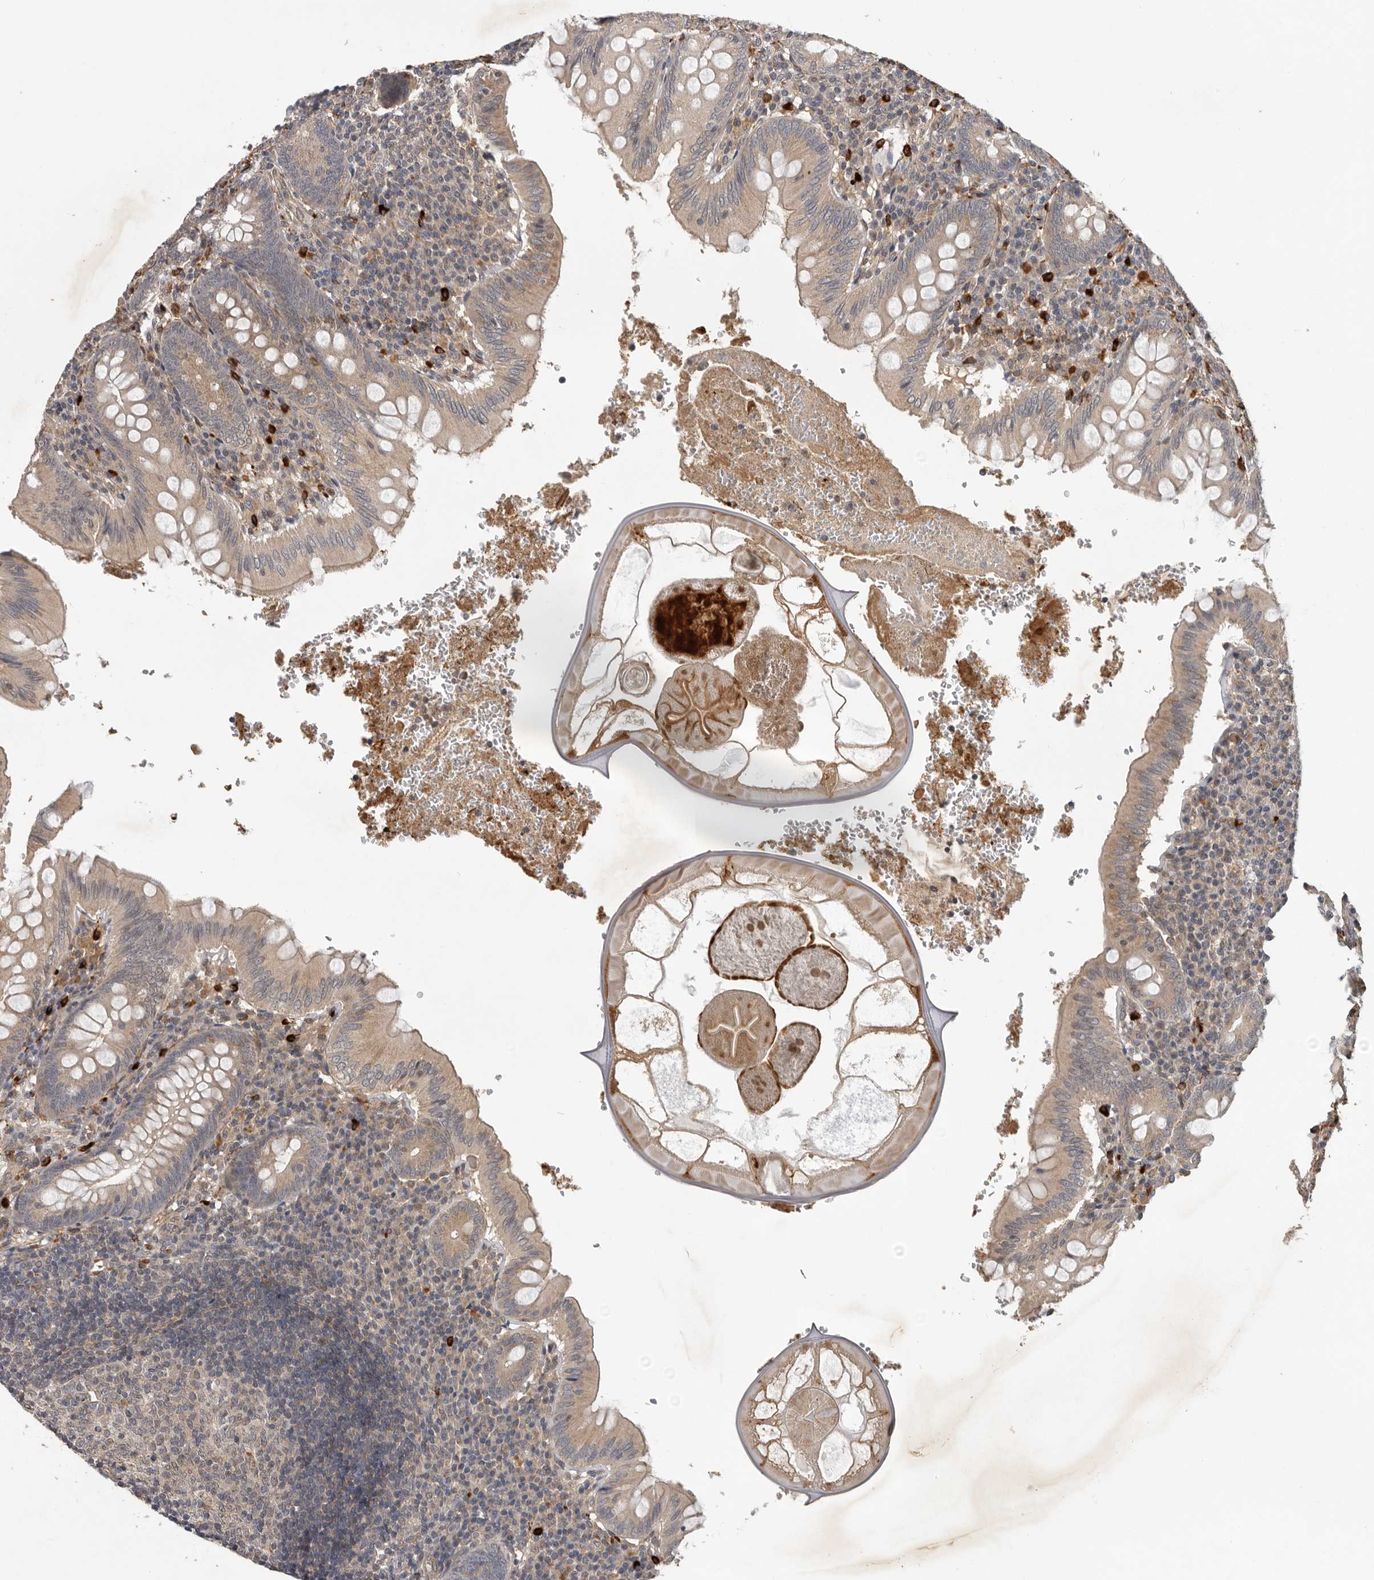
{"staining": {"intensity": "weak", "quantity": ">75%", "location": "cytoplasmic/membranous"}, "tissue": "appendix", "cell_type": "Glandular cells", "image_type": "normal", "snomed": [{"axis": "morphology", "description": "Normal tissue, NOS"}, {"axis": "topography", "description": "Appendix"}], "caption": "A low amount of weak cytoplasmic/membranous staining is identified in approximately >75% of glandular cells in benign appendix.", "gene": "RNF157", "patient": {"sex": "male", "age": 8}}